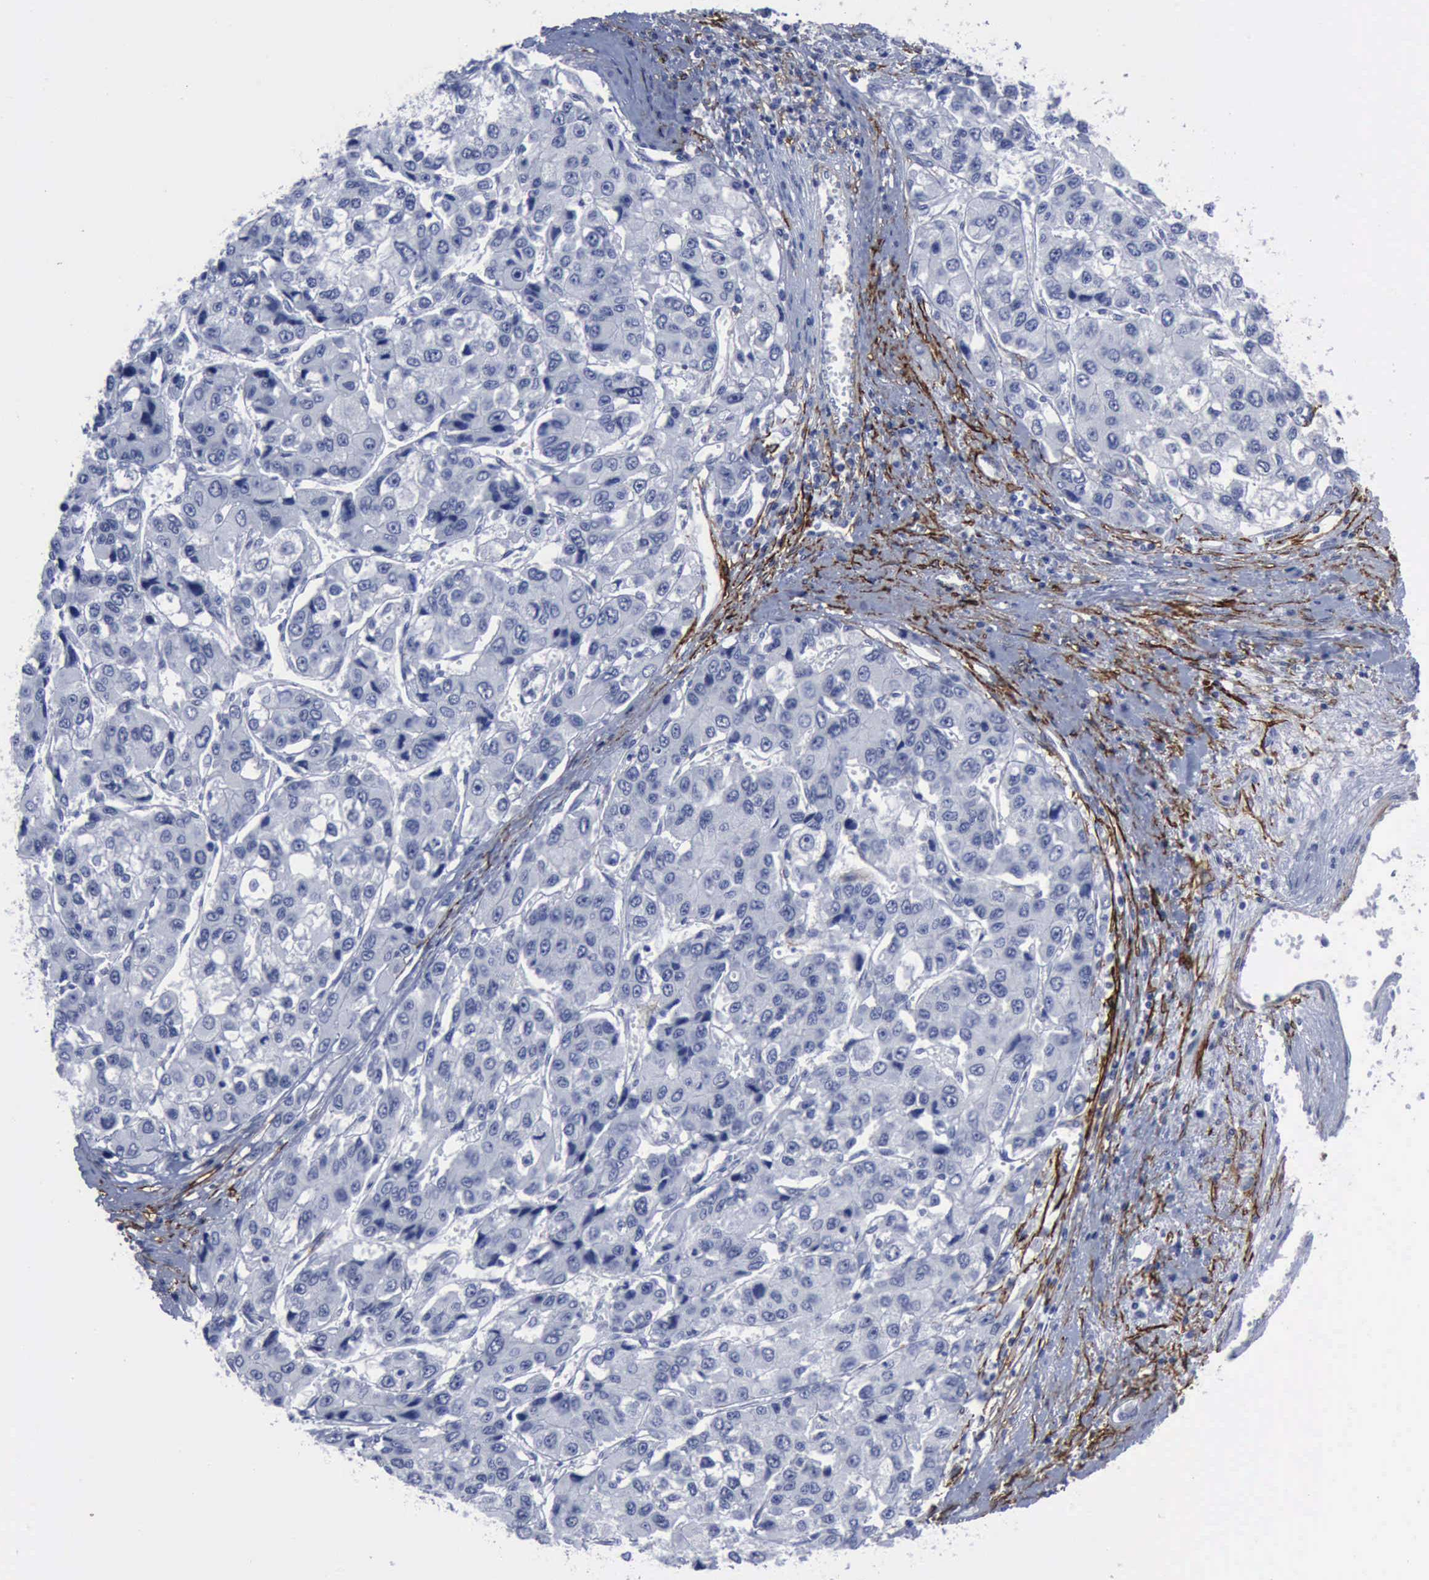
{"staining": {"intensity": "negative", "quantity": "none", "location": "none"}, "tissue": "liver cancer", "cell_type": "Tumor cells", "image_type": "cancer", "snomed": [{"axis": "morphology", "description": "Carcinoma, Hepatocellular, NOS"}, {"axis": "topography", "description": "Liver"}], "caption": "Liver cancer was stained to show a protein in brown. There is no significant expression in tumor cells. Brightfield microscopy of IHC stained with DAB (3,3'-diaminobenzidine) (brown) and hematoxylin (blue), captured at high magnification.", "gene": "NGFR", "patient": {"sex": "female", "age": 66}}